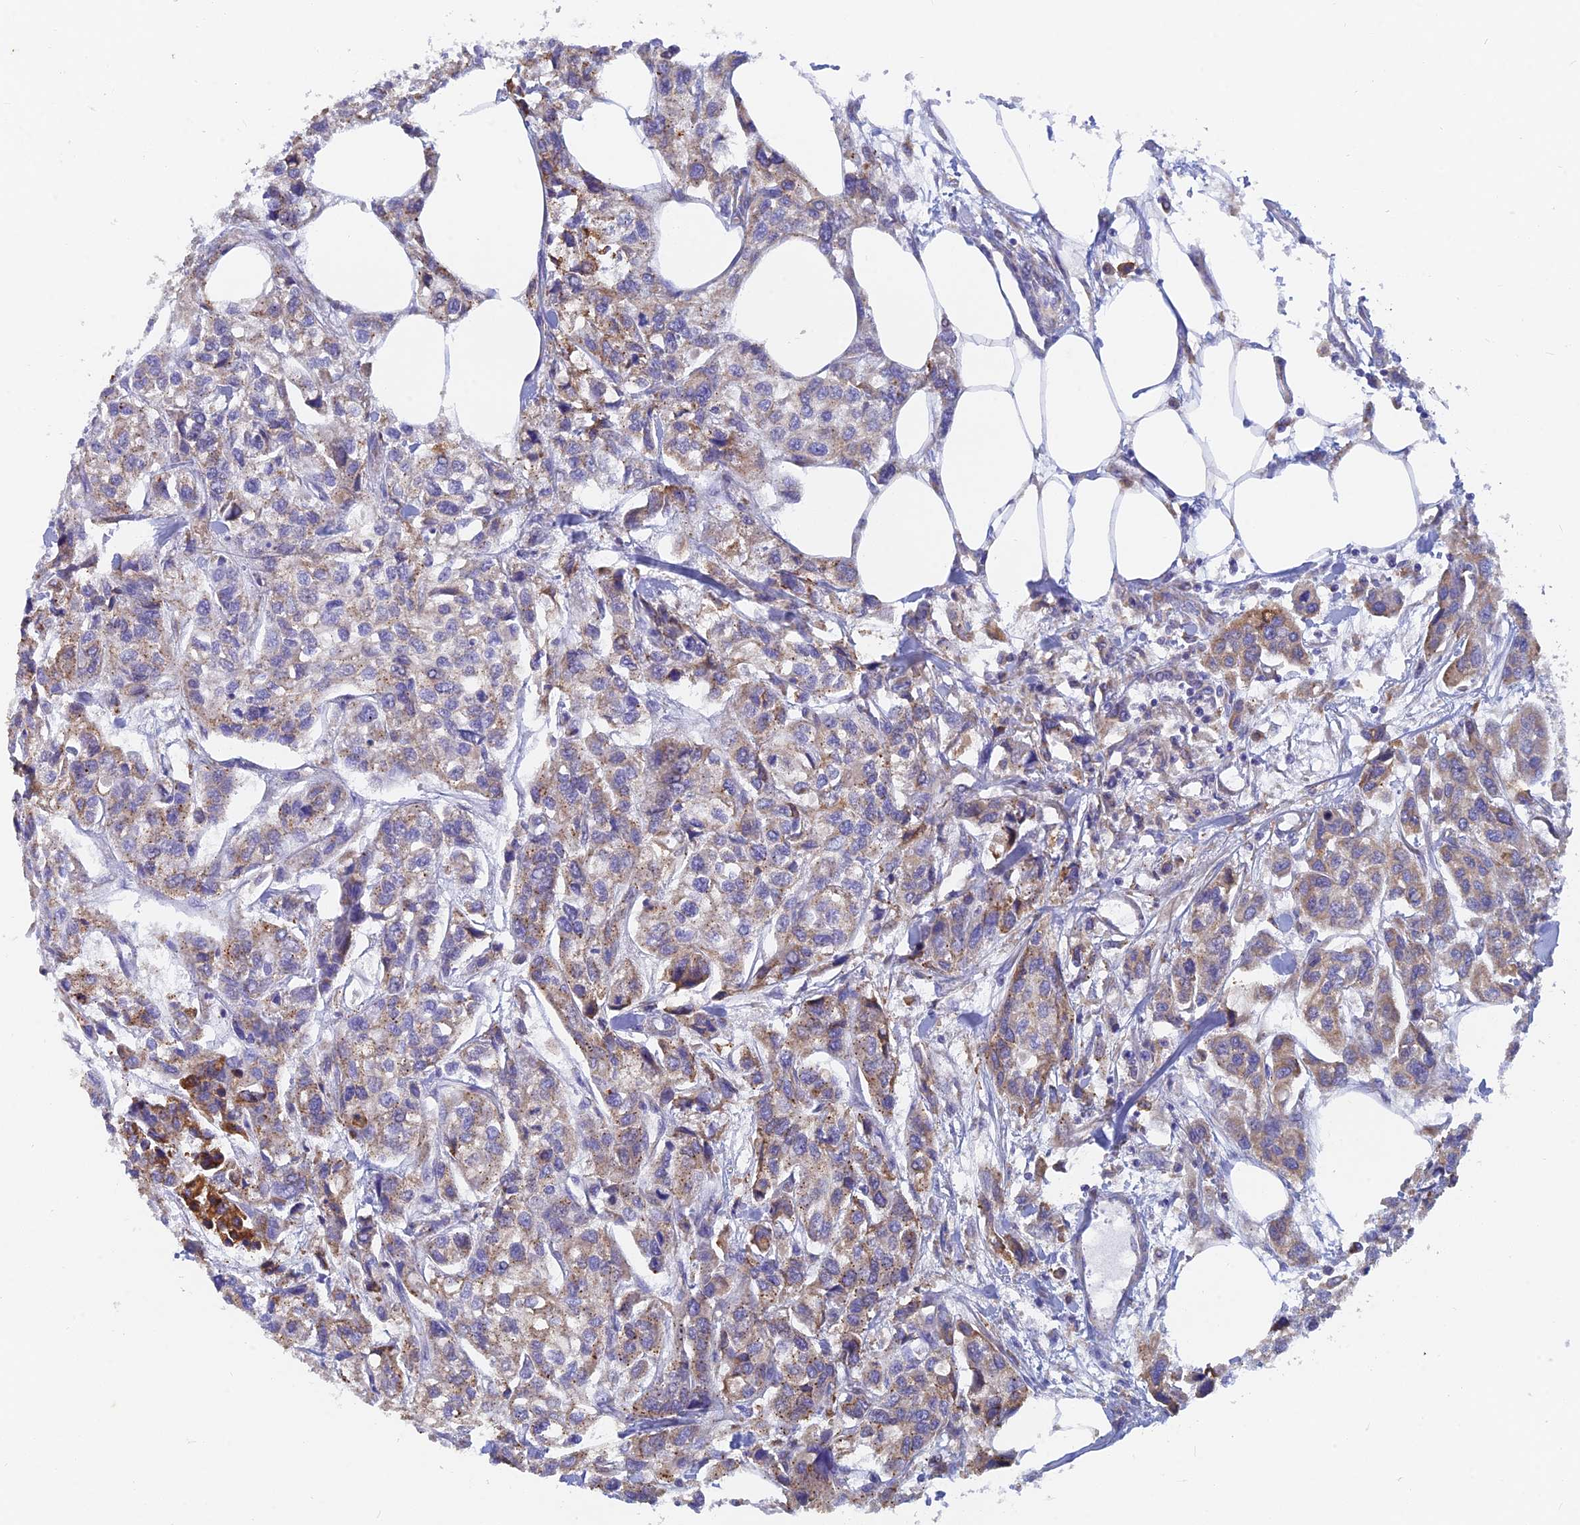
{"staining": {"intensity": "weak", "quantity": ">75%", "location": "cytoplasmic/membranous"}, "tissue": "urothelial cancer", "cell_type": "Tumor cells", "image_type": "cancer", "snomed": [{"axis": "morphology", "description": "Urothelial carcinoma, High grade"}, {"axis": "topography", "description": "Urinary bladder"}], "caption": "Immunohistochemical staining of human urothelial carcinoma (high-grade) reveals low levels of weak cytoplasmic/membranous protein positivity in approximately >75% of tumor cells.", "gene": "WDR35", "patient": {"sex": "male", "age": 67}}